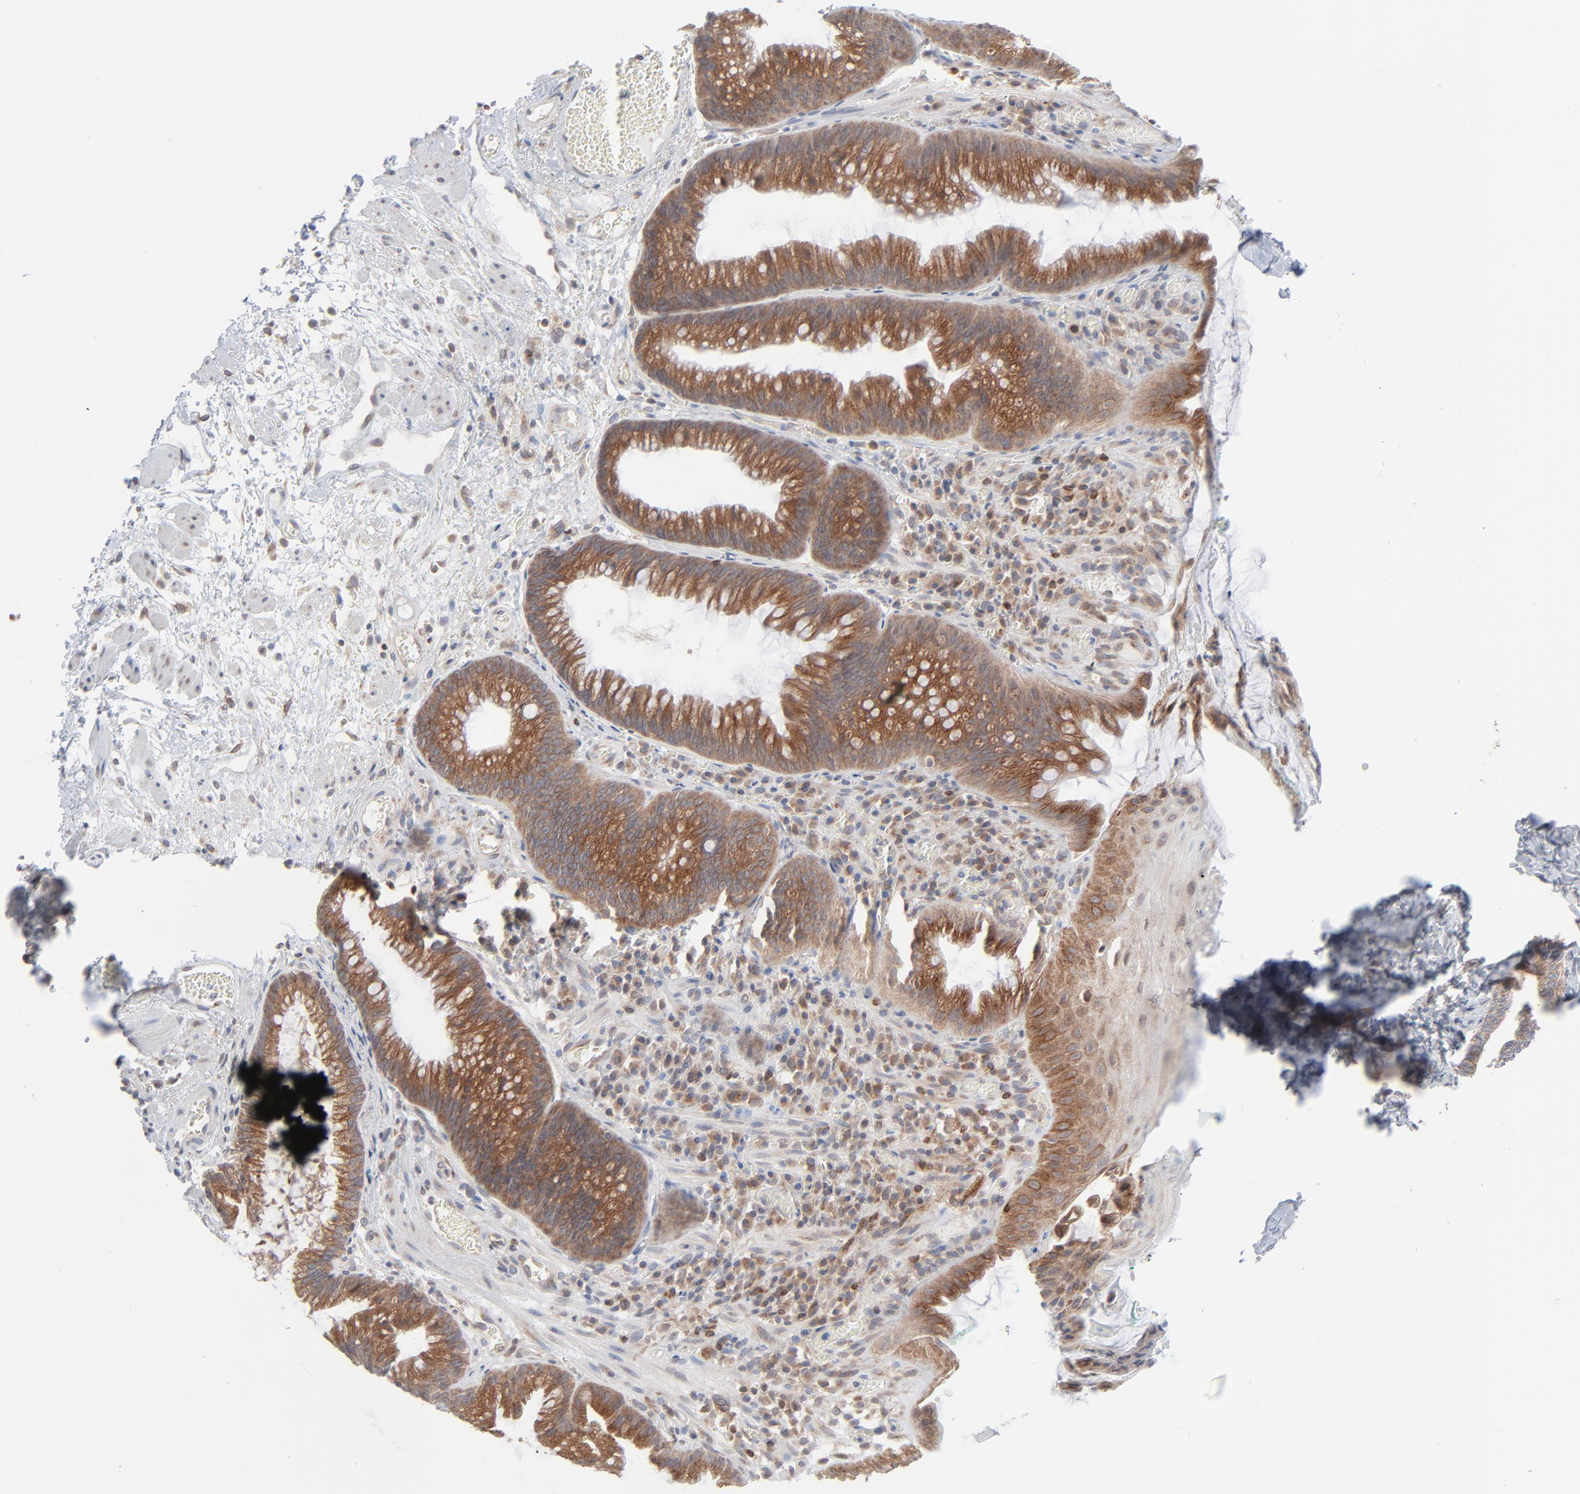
{"staining": {"intensity": "moderate", "quantity": "25%-75%", "location": "cytoplasmic/membranous"}, "tissue": "skin", "cell_type": "Epidermal cells", "image_type": "normal", "snomed": [{"axis": "morphology", "description": "Normal tissue, NOS"}, {"axis": "morphology", "description": "Hemorrhoids"}, {"axis": "morphology", "description": "Inflammation, NOS"}, {"axis": "topography", "description": "Anal"}], "caption": "Protein analysis of unremarkable skin demonstrates moderate cytoplasmic/membranous positivity in about 25%-75% of epidermal cells. The protein of interest is shown in brown color, while the nuclei are stained blue.", "gene": "KDSR", "patient": {"sex": "male", "age": 60}}